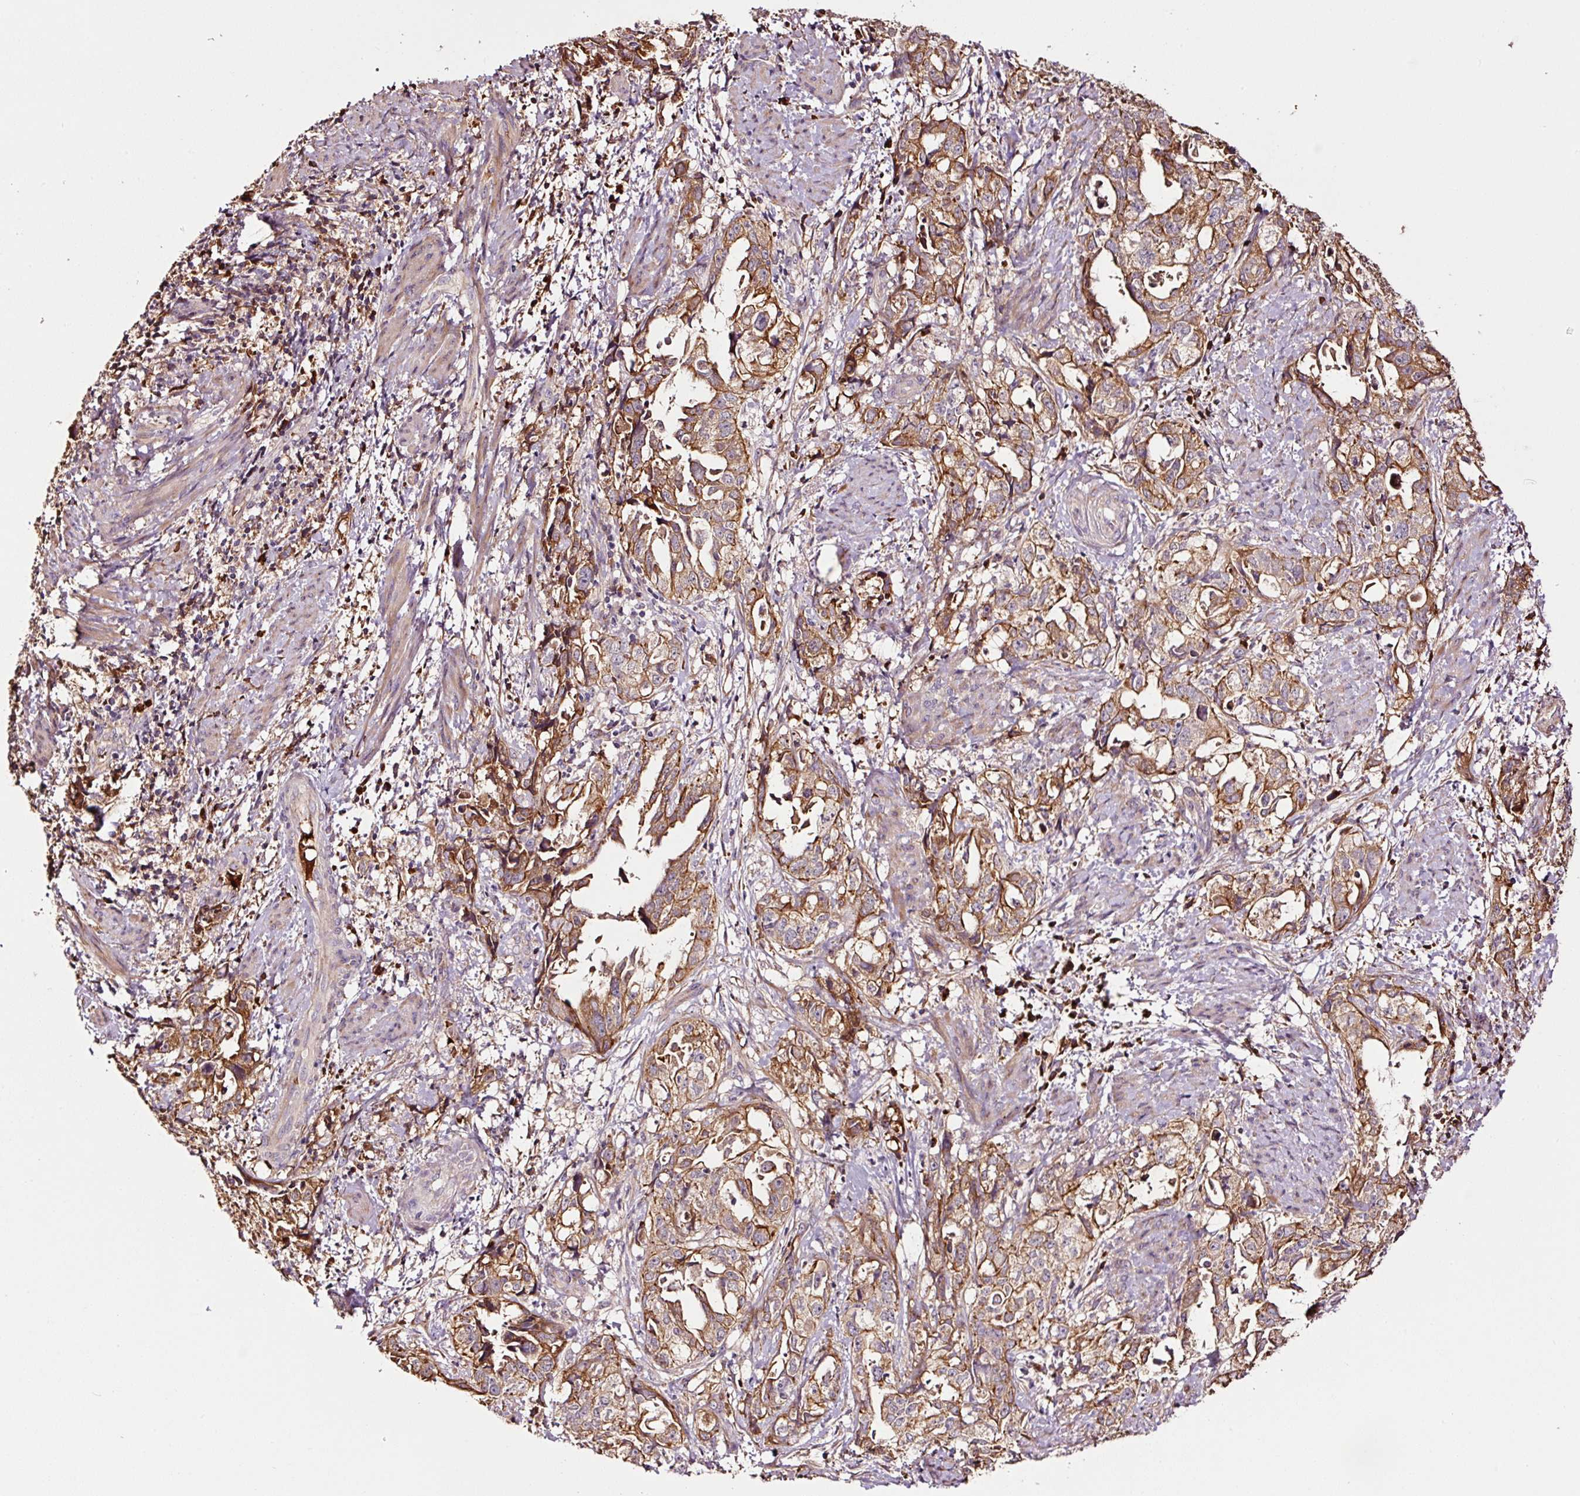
{"staining": {"intensity": "strong", "quantity": ">75%", "location": "cytoplasmic/membranous"}, "tissue": "endometrial cancer", "cell_type": "Tumor cells", "image_type": "cancer", "snomed": [{"axis": "morphology", "description": "Adenocarcinoma, NOS"}, {"axis": "topography", "description": "Endometrium"}], "caption": "Adenocarcinoma (endometrial) stained for a protein (brown) demonstrates strong cytoplasmic/membranous positive staining in about >75% of tumor cells.", "gene": "PGLYRP2", "patient": {"sex": "female", "age": 65}}